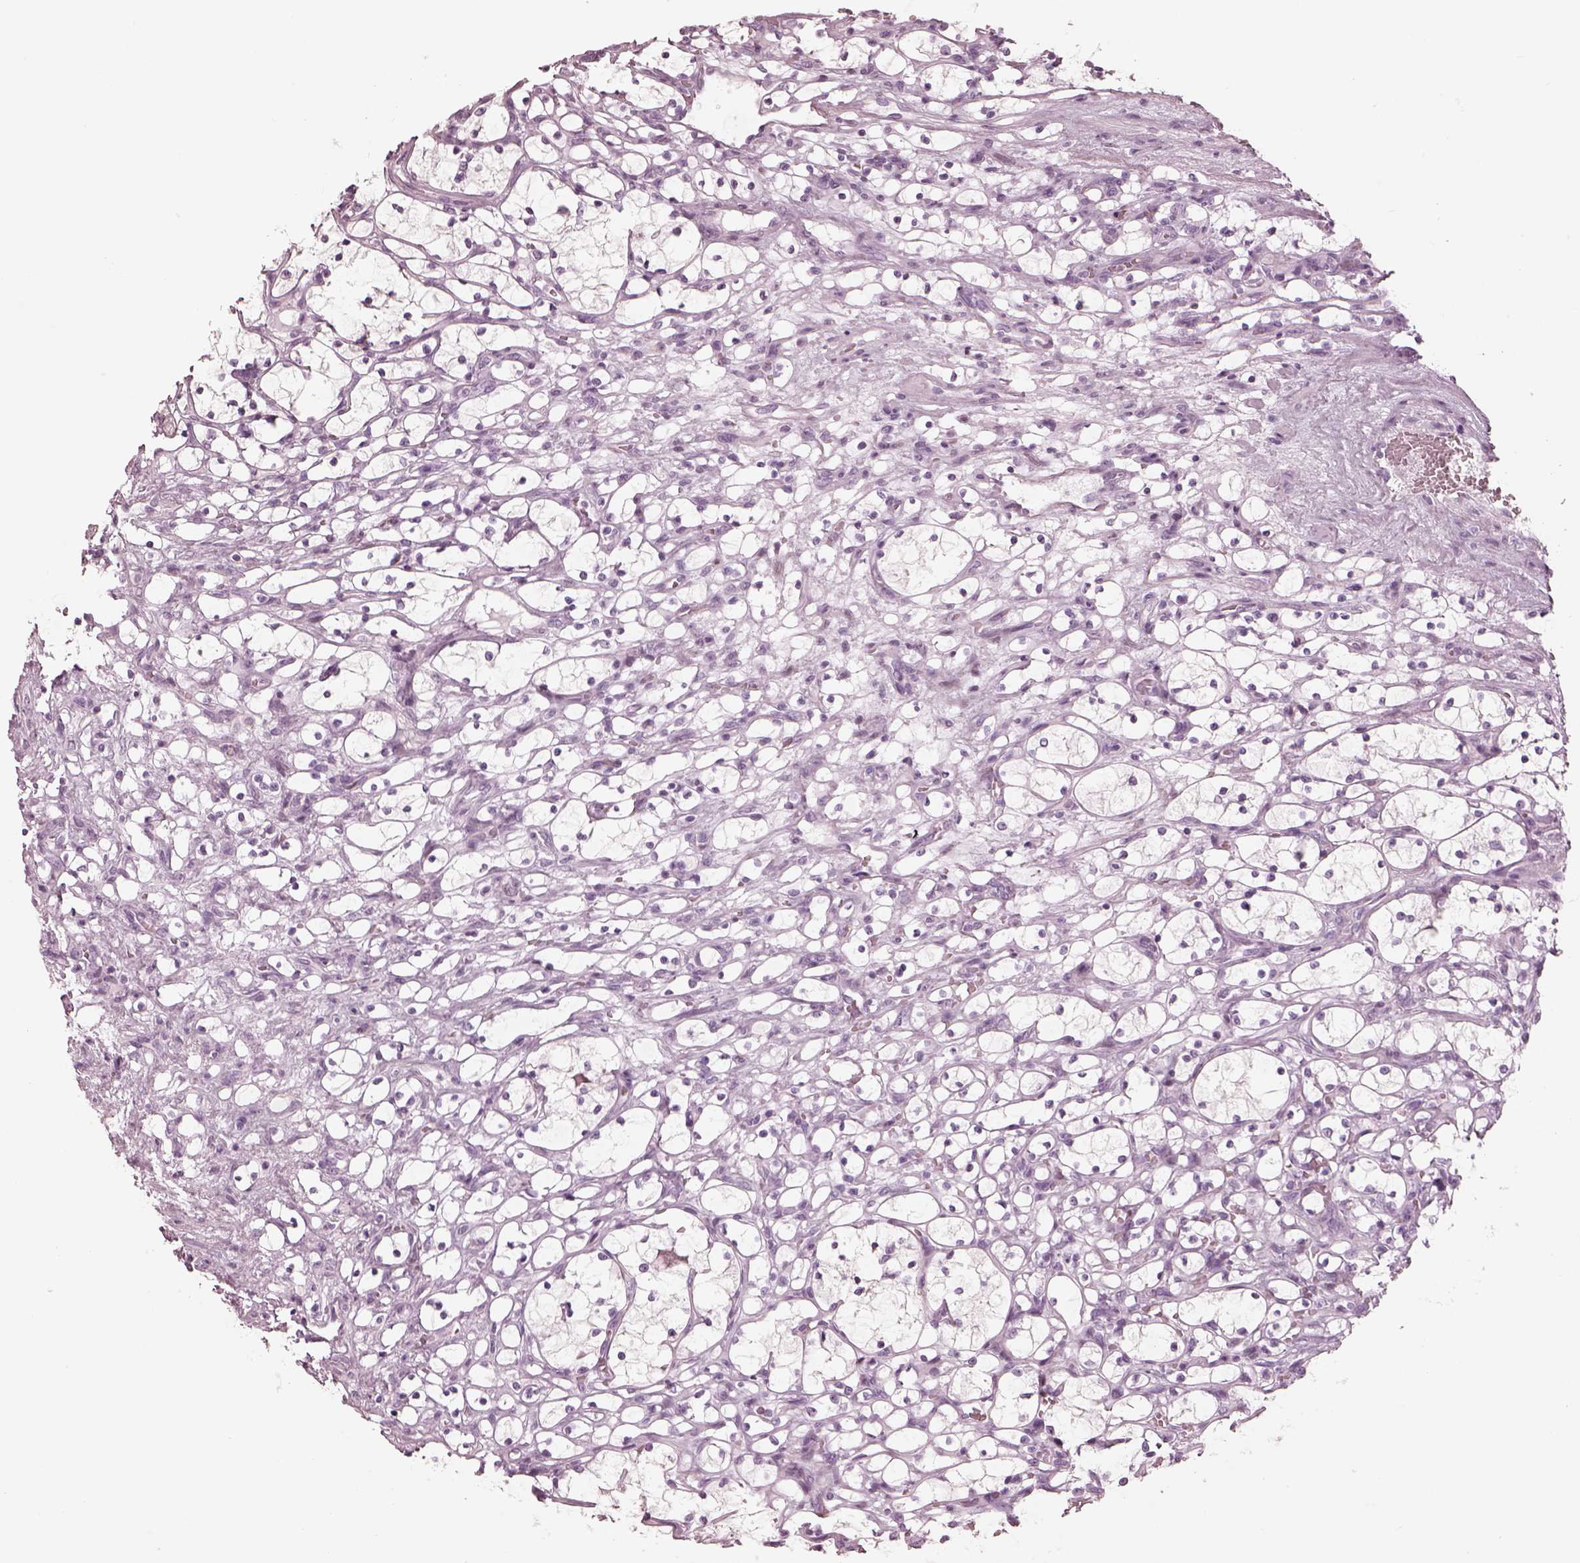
{"staining": {"intensity": "negative", "quantity": "none", "location": "none"}, "tissue": "renal cancer", "cell_type": "Tumor cells", "image_type": "cancer", "snomed": [{"axis": "morphology", "description": "Adenocarcinoma, NOS"}, {"axis": "topography", "description": "Kidney"}], "caption": "IHC histopathology image of renal cancer stained for a protein (brown), which exhibits no positivity in tumor cells. (Immunohistochemistry (ihc), brightfield microscopy, high magnification).", "gene": "OPN4", "patient": {"sex": "female", "age": 69}}